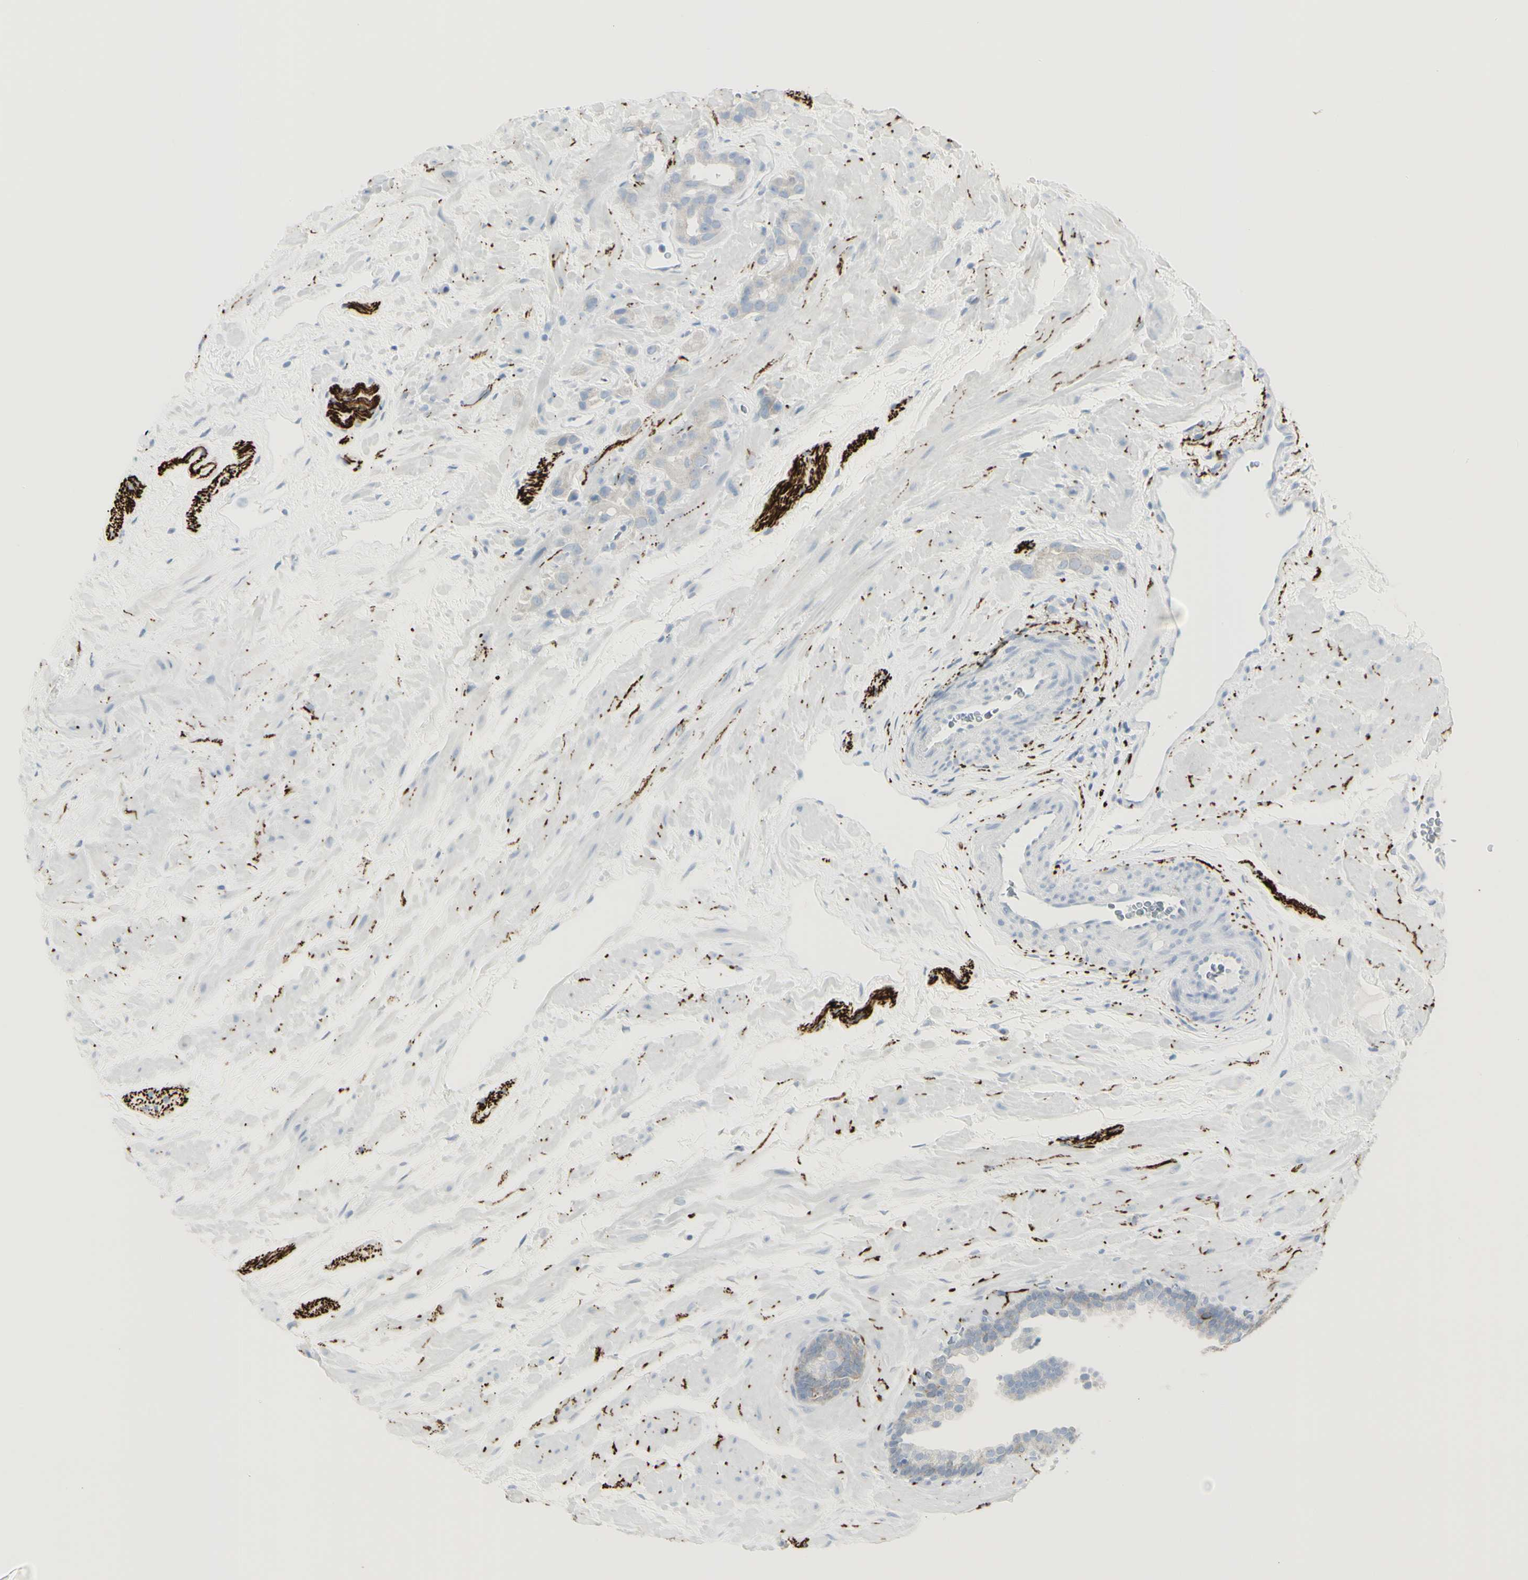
{"staining": {"intensity": "negative", "quantity": "none", "location": "none"}, "tissue": "prostate cancer", "cell_type": "Tumor cells", "image_type": "cancer", "snomed": [{"axis": "morphology", "description": "Adenocarcinoma, High grade"}, {"axis": "topography", "description": "Prostate"}], "caption": "There is no significant expression in tumor cells of high-grade adenocarcinoma (prostate). (Brightfield microscopy of DAB immunohistochemistry (IHC) at high magnification).", "gene": "ENSG00000198211", "patient": {"sex": "male", "age": 64}}